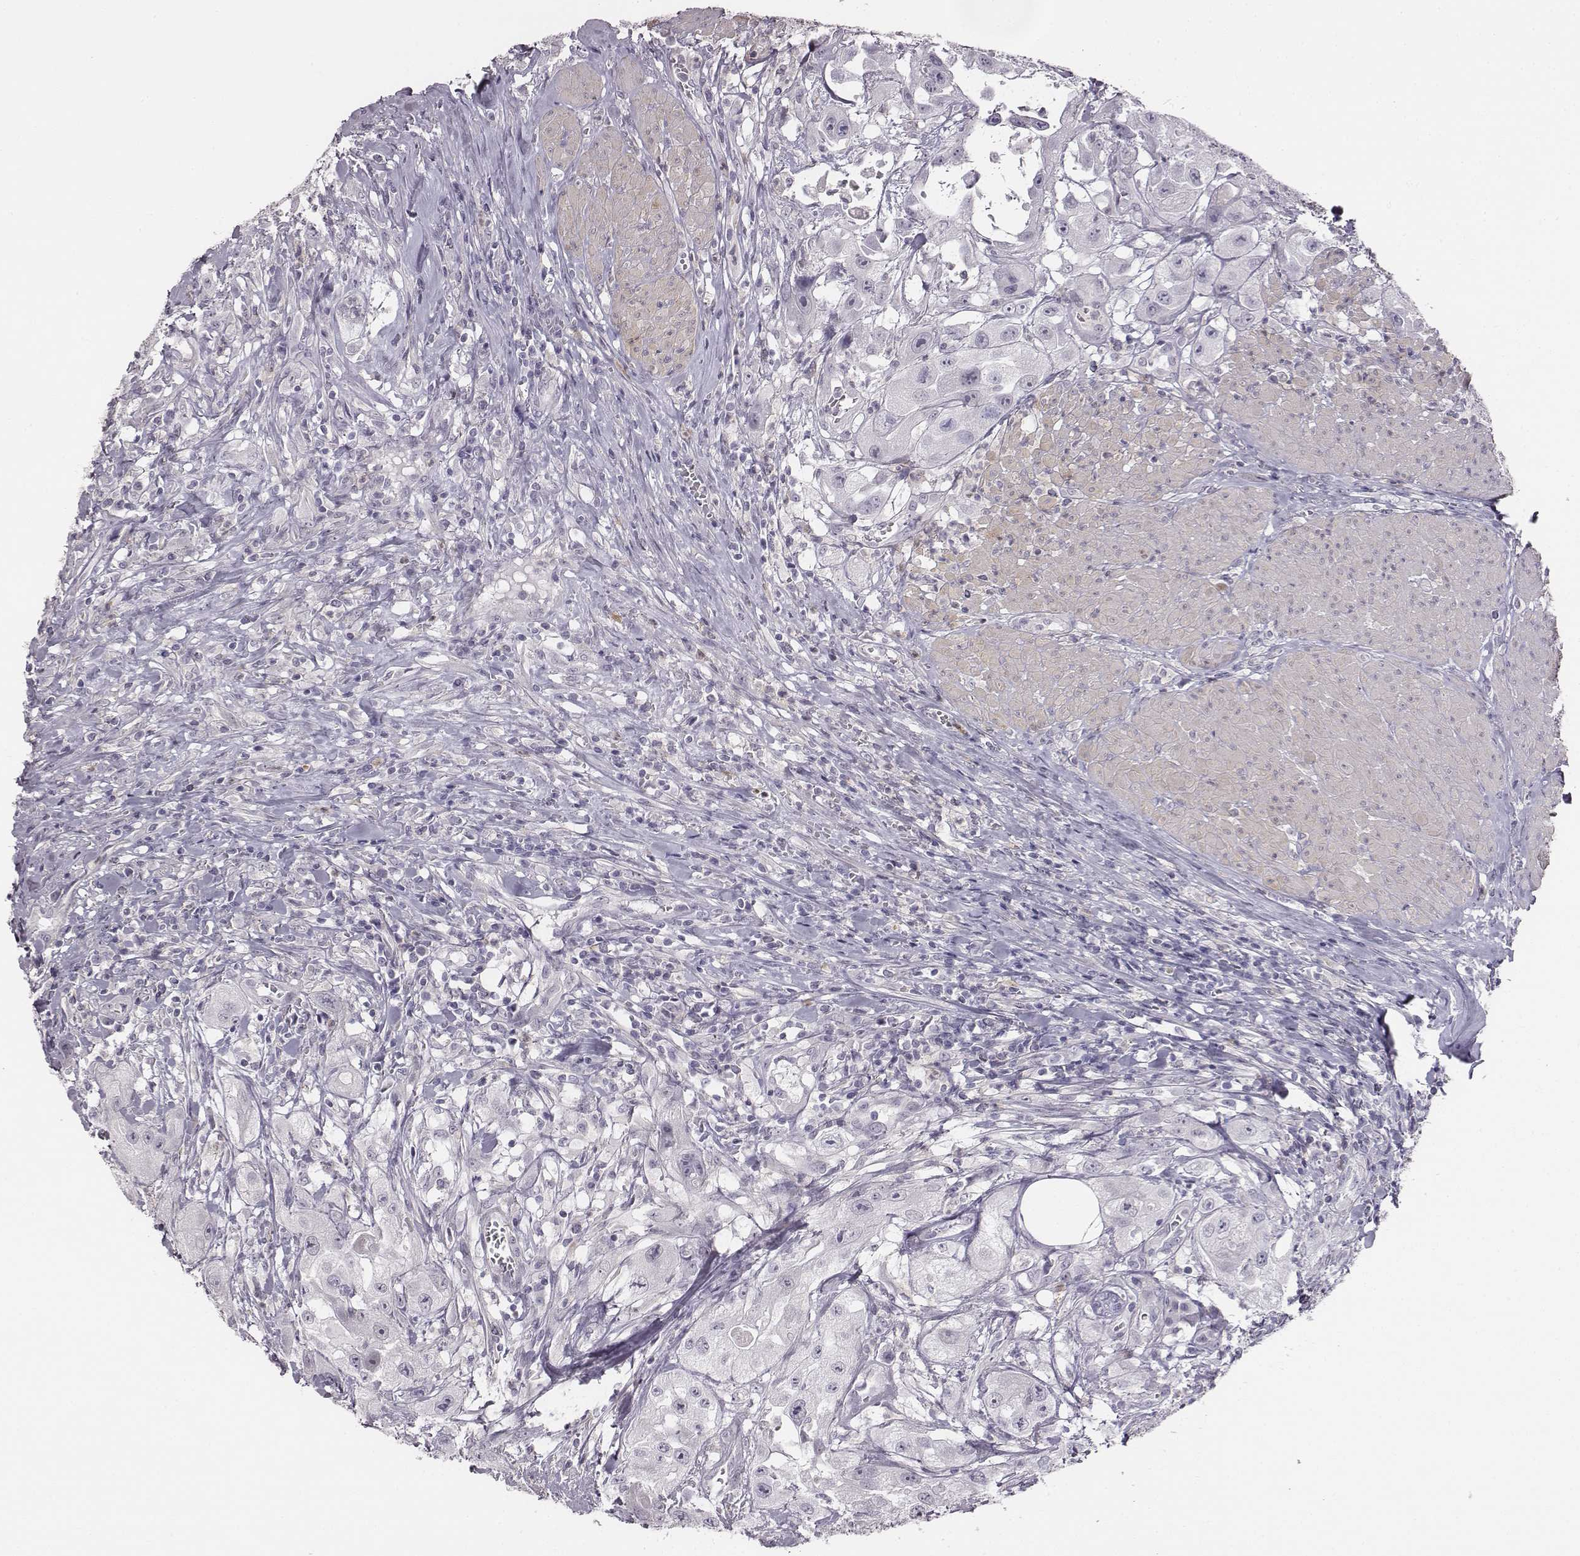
{"staining": {"intensity": "negative", "quantity": "none", "location": "none"}, "tissue": "urothelial cancer", "cell_type": "Tumor cells", "image_type": "cancer", "snomed": [{"axis": "morphology", "description": "Urothelial carcinoma, High grade"}, {"axis": "topography", "description": "Urinary bladder"}], "caption": "Immunohistochemistry (IHC) of human high-grade urothelial carcinoma demonstrates no staining in tumor cells. (DAB (3,3'-diaminobenzidine) immunohistochemistry (IHC) visualized using brightfield microscopy, high magnification).", "gene": "ADAM7", "patient": {"sex": "male", "age": 79}}